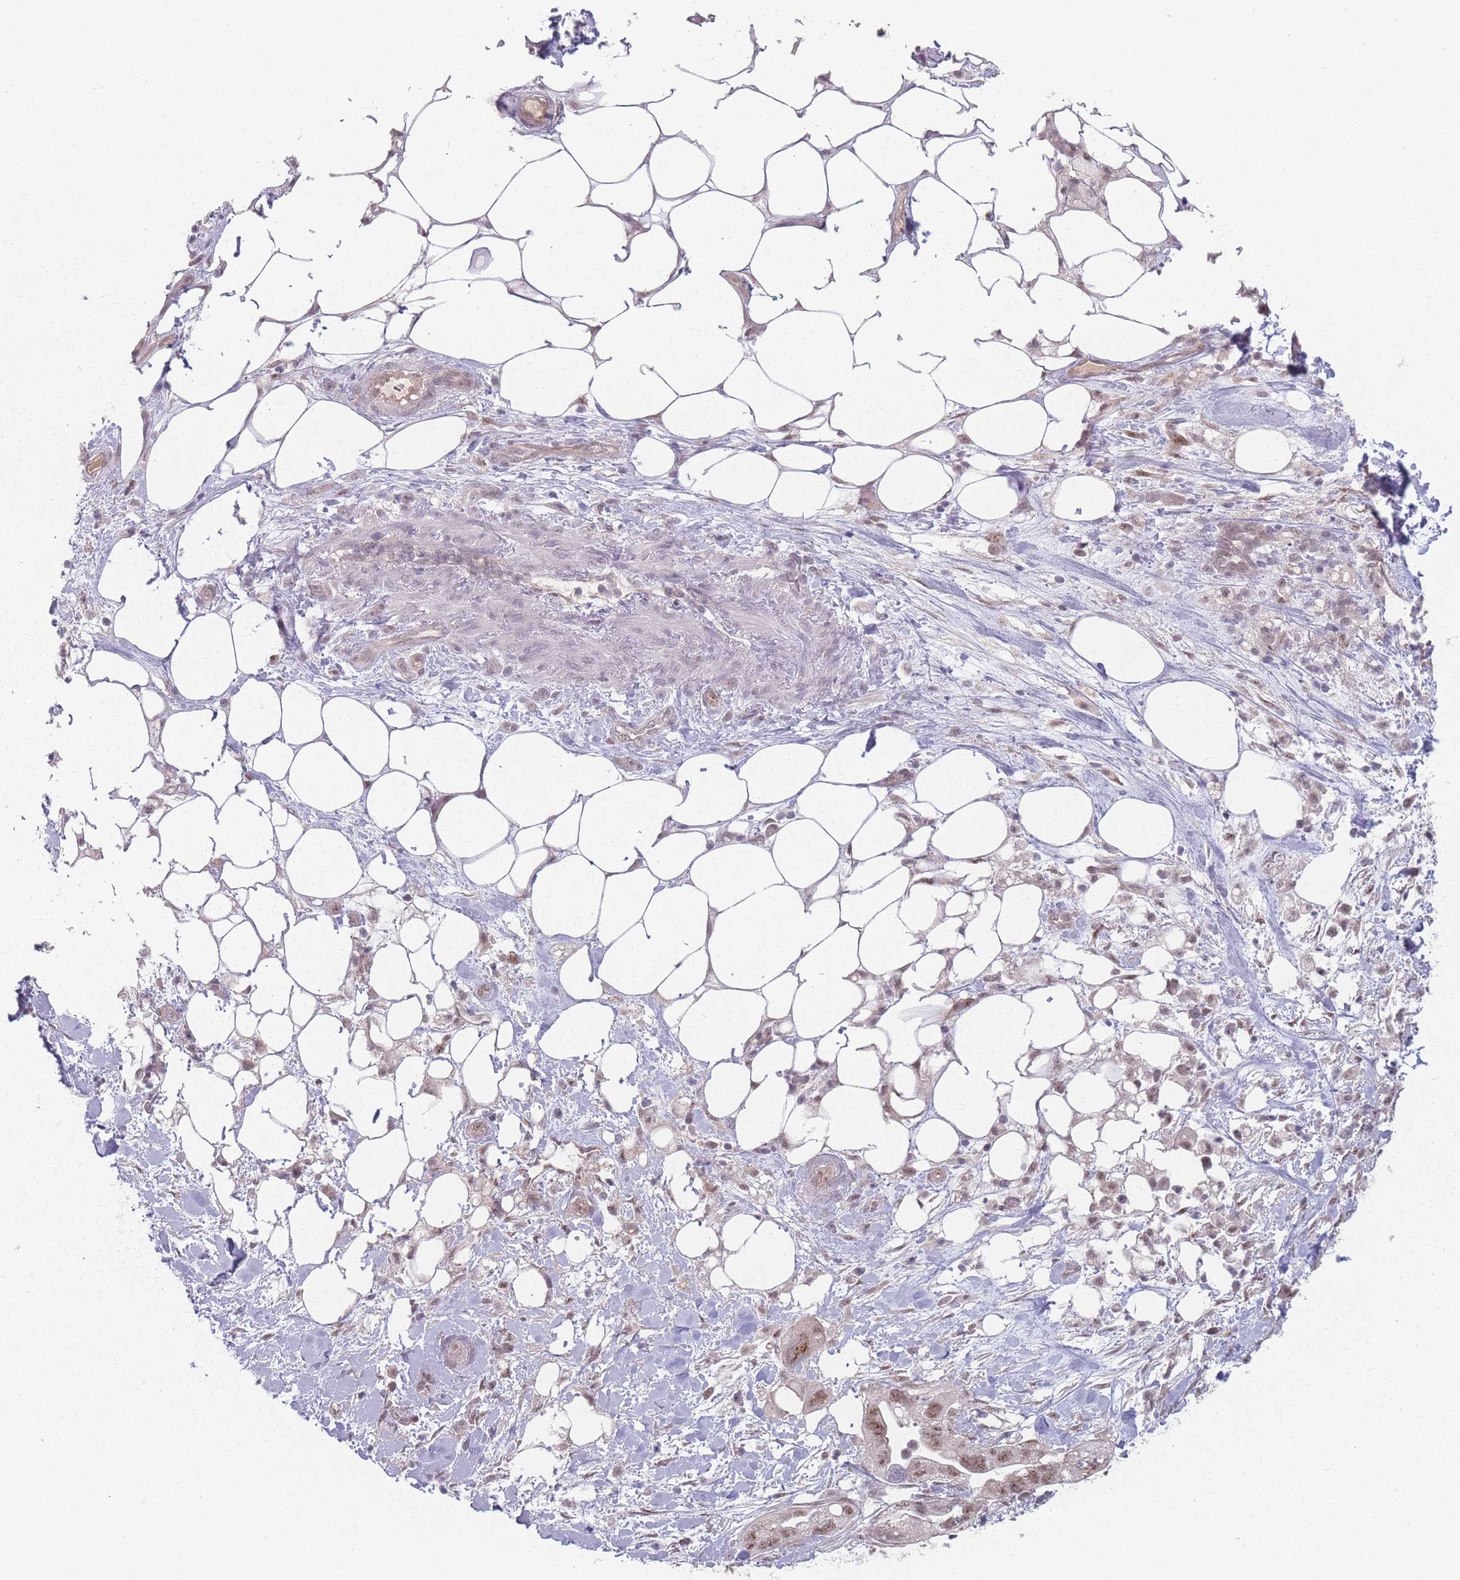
{"staining": {"intensity": "moderate", "quantity": ">75%", "location": "nuclear"}, "tissue": "pancreatic cancer", "cell_type": "Tumor cells", "image_type": "cancer", "snomed": [{"axis": "morphology", "description": "Adenocarcinoma, NOS"}, {"axis": "topography", "description": "Pancreas"}], "caption": "Moderate nuclear staining for a protein is appreciated in about >75% of tumor cells of adenocarcinoma (pancreatic) using immunohistochemistry.", "gene": "ZC3H14", "patient": {"sex": "male", "age": 44}}